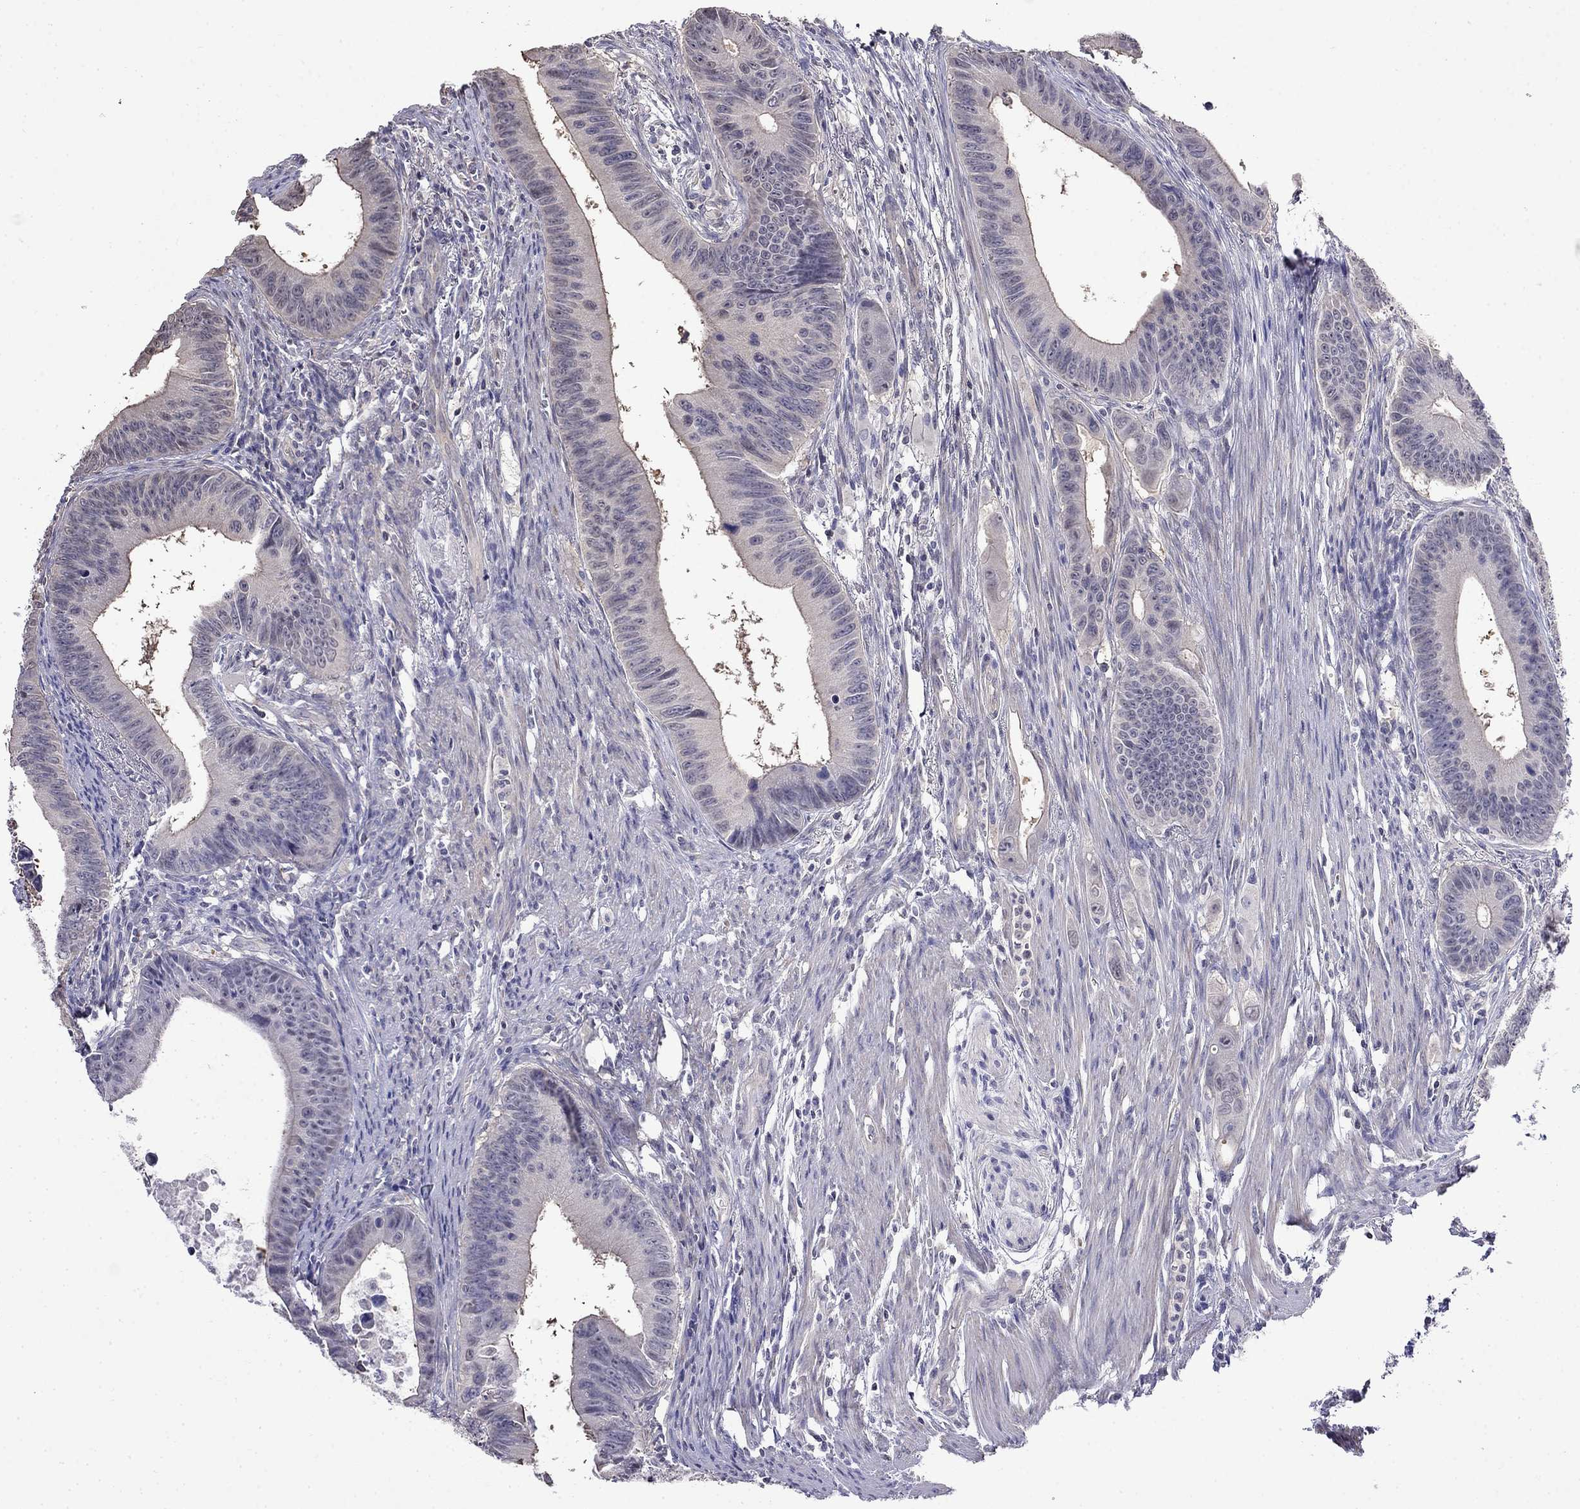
{"staining": {"intensity": "negative", "quantity": "none", "location": "none"}, "tissue": "colorectal cancer", "cell_type": "Tumor cells", "image_type": "cancer", "snomed": [{"axis": "morphology", "description": "Adenocarcinoma, NOS"}, {"axis": "topography", "description": "Colon"}], "caption": "The micrograph shows no significant positivity in tumor cells of colorectal cancer. (DAB immunohistochemistry (IHC) visualized using brightfield microscopy, high magnification).", "gene": "GUCA1B", "patient": {"sex": "female", "age": 87}}